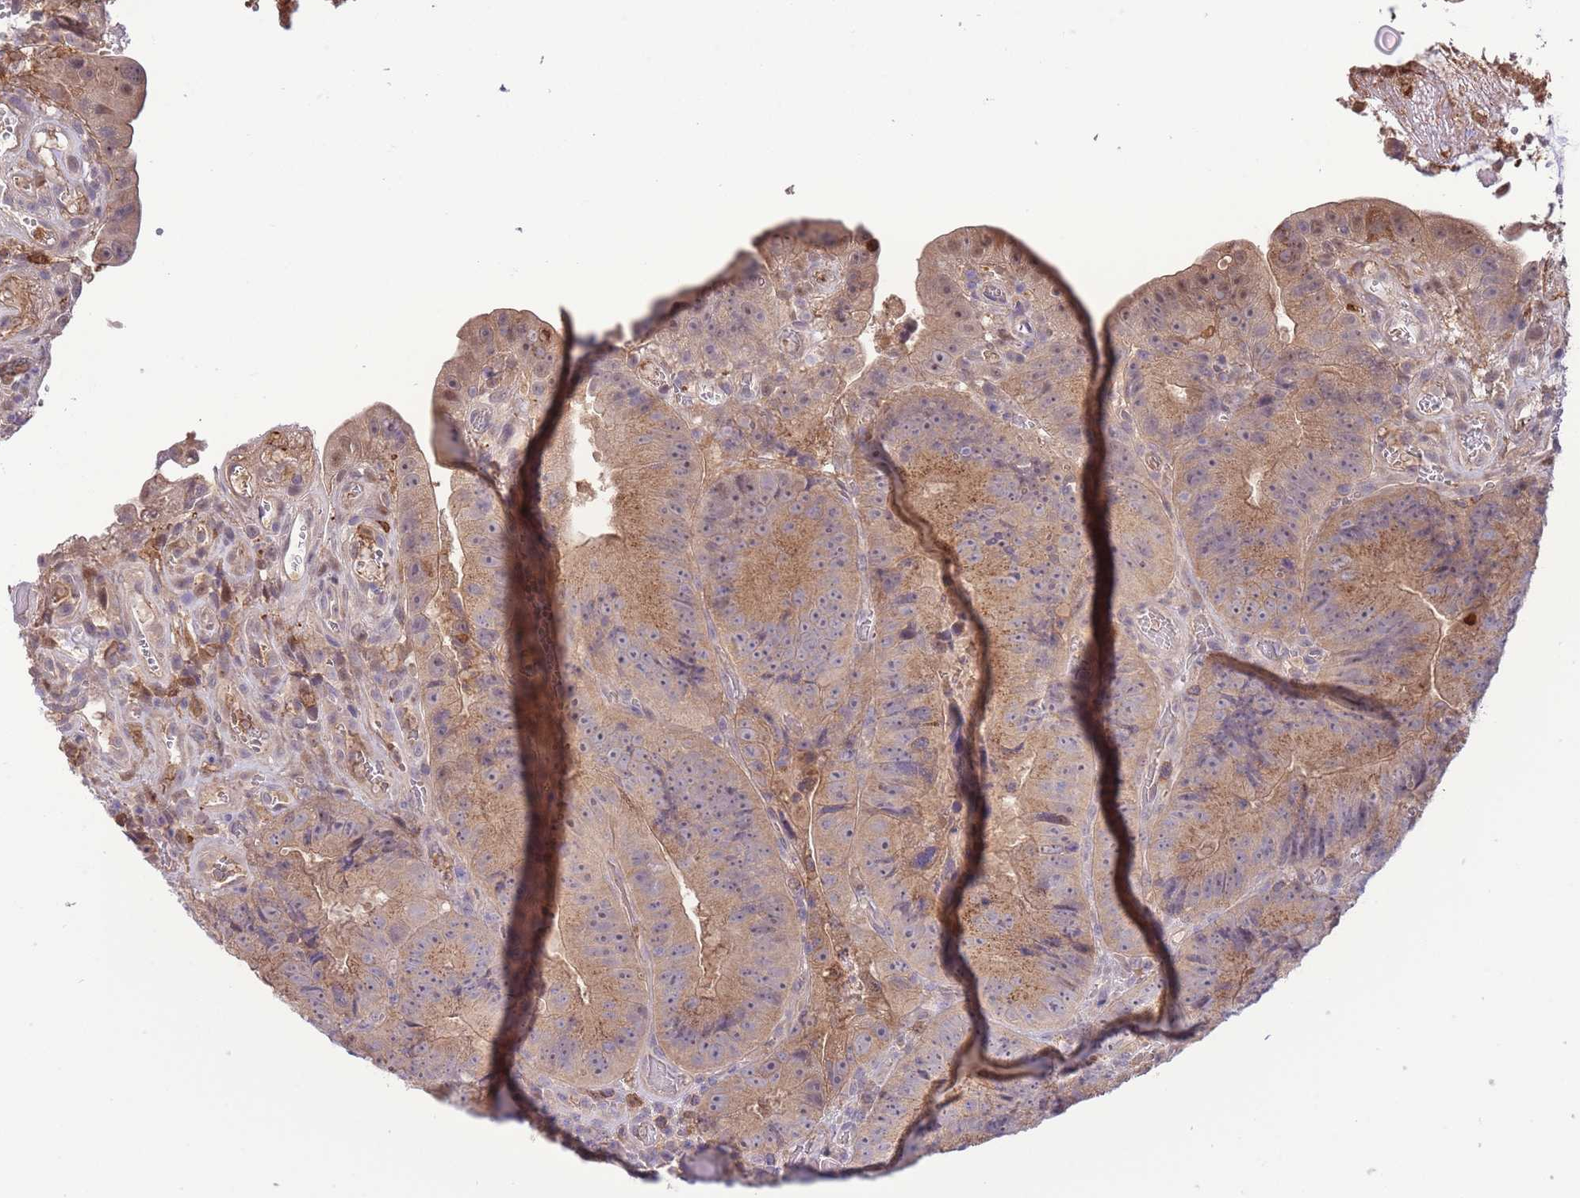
{"staining": {"intensity": "moderate", "quantity": ">75%", "location": "cytoplasmic/membranous"}, "tissue": "colorectal cancer", "cell_type": "Tumor cells", "image_type": "cancer", "snomed": [{"axis": "morphology", "description": "Adenocarcinoma, NOS"}, {"axis": "topography", "description": "Colon"}], "caption": "Colorectal adenocarcinoma stained with a protein marker exhibits moderate staining in tumor cells.", "gene": "ZNF304", "patient": {"sex": "female", "age": 86}}